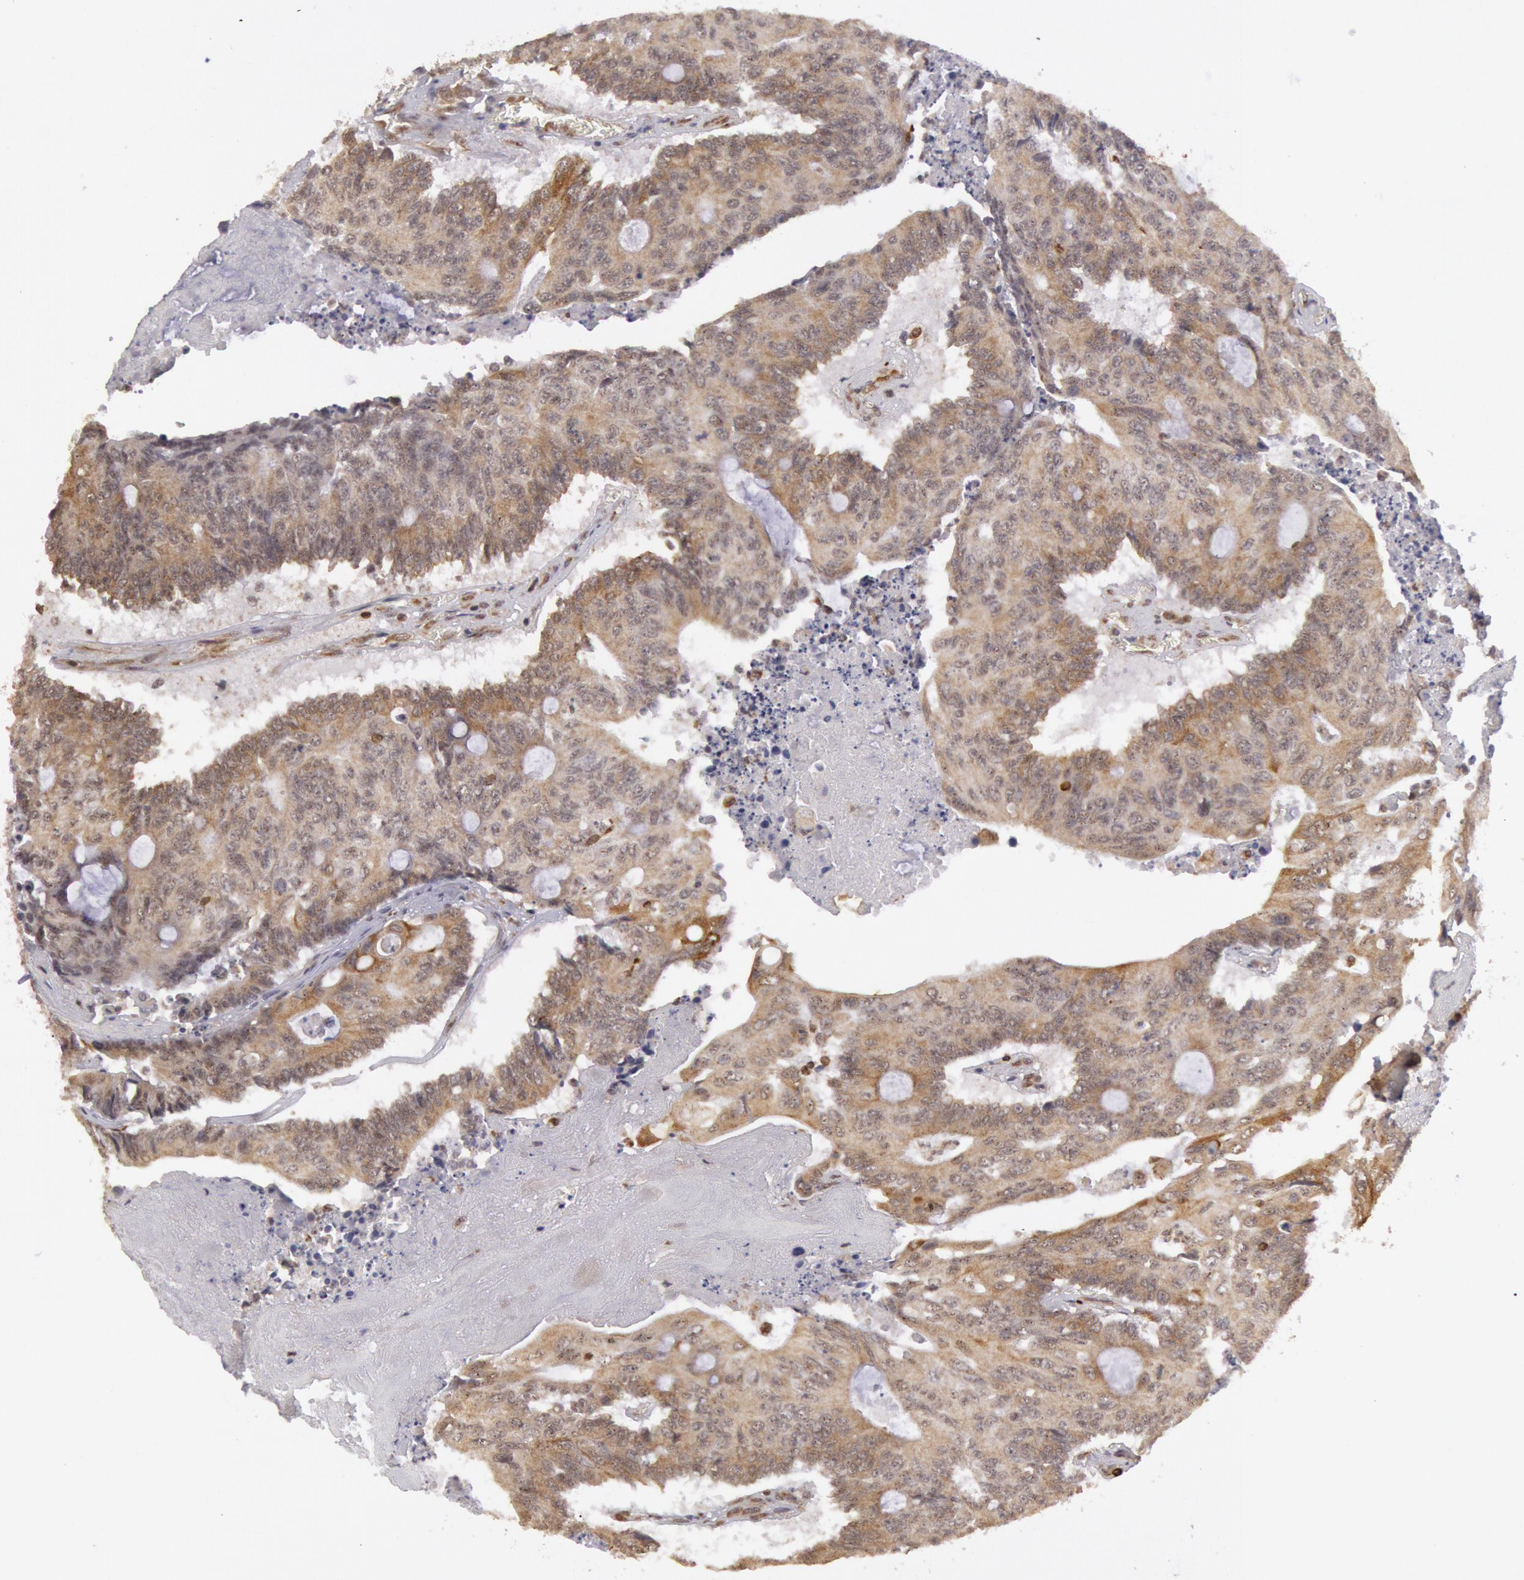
{"staining": {"intensity": "moderate", "quantity": ">75%", "location": "cytoplasmic/membranous"}, "tissue": "colorectal cancer", "cell_type": "Tumor cells", "image_type": "cancer", "snomed": [{"axis": "morphology", "description": "Adenocarcinoma, NOS"}, {"axis": "topography", "description": "Colon"}], "caption": "This photomicrograph shows colorectal cancer stained with immunohistochemistry (IHC) to label a protein in brown. The cytoplasmic/membranous of tumor cells show moderate positivity for the protein. Nuclei are counter-stained blue.", "gene": "TAP2", "patient": {"sex": "male", "age": 65}}